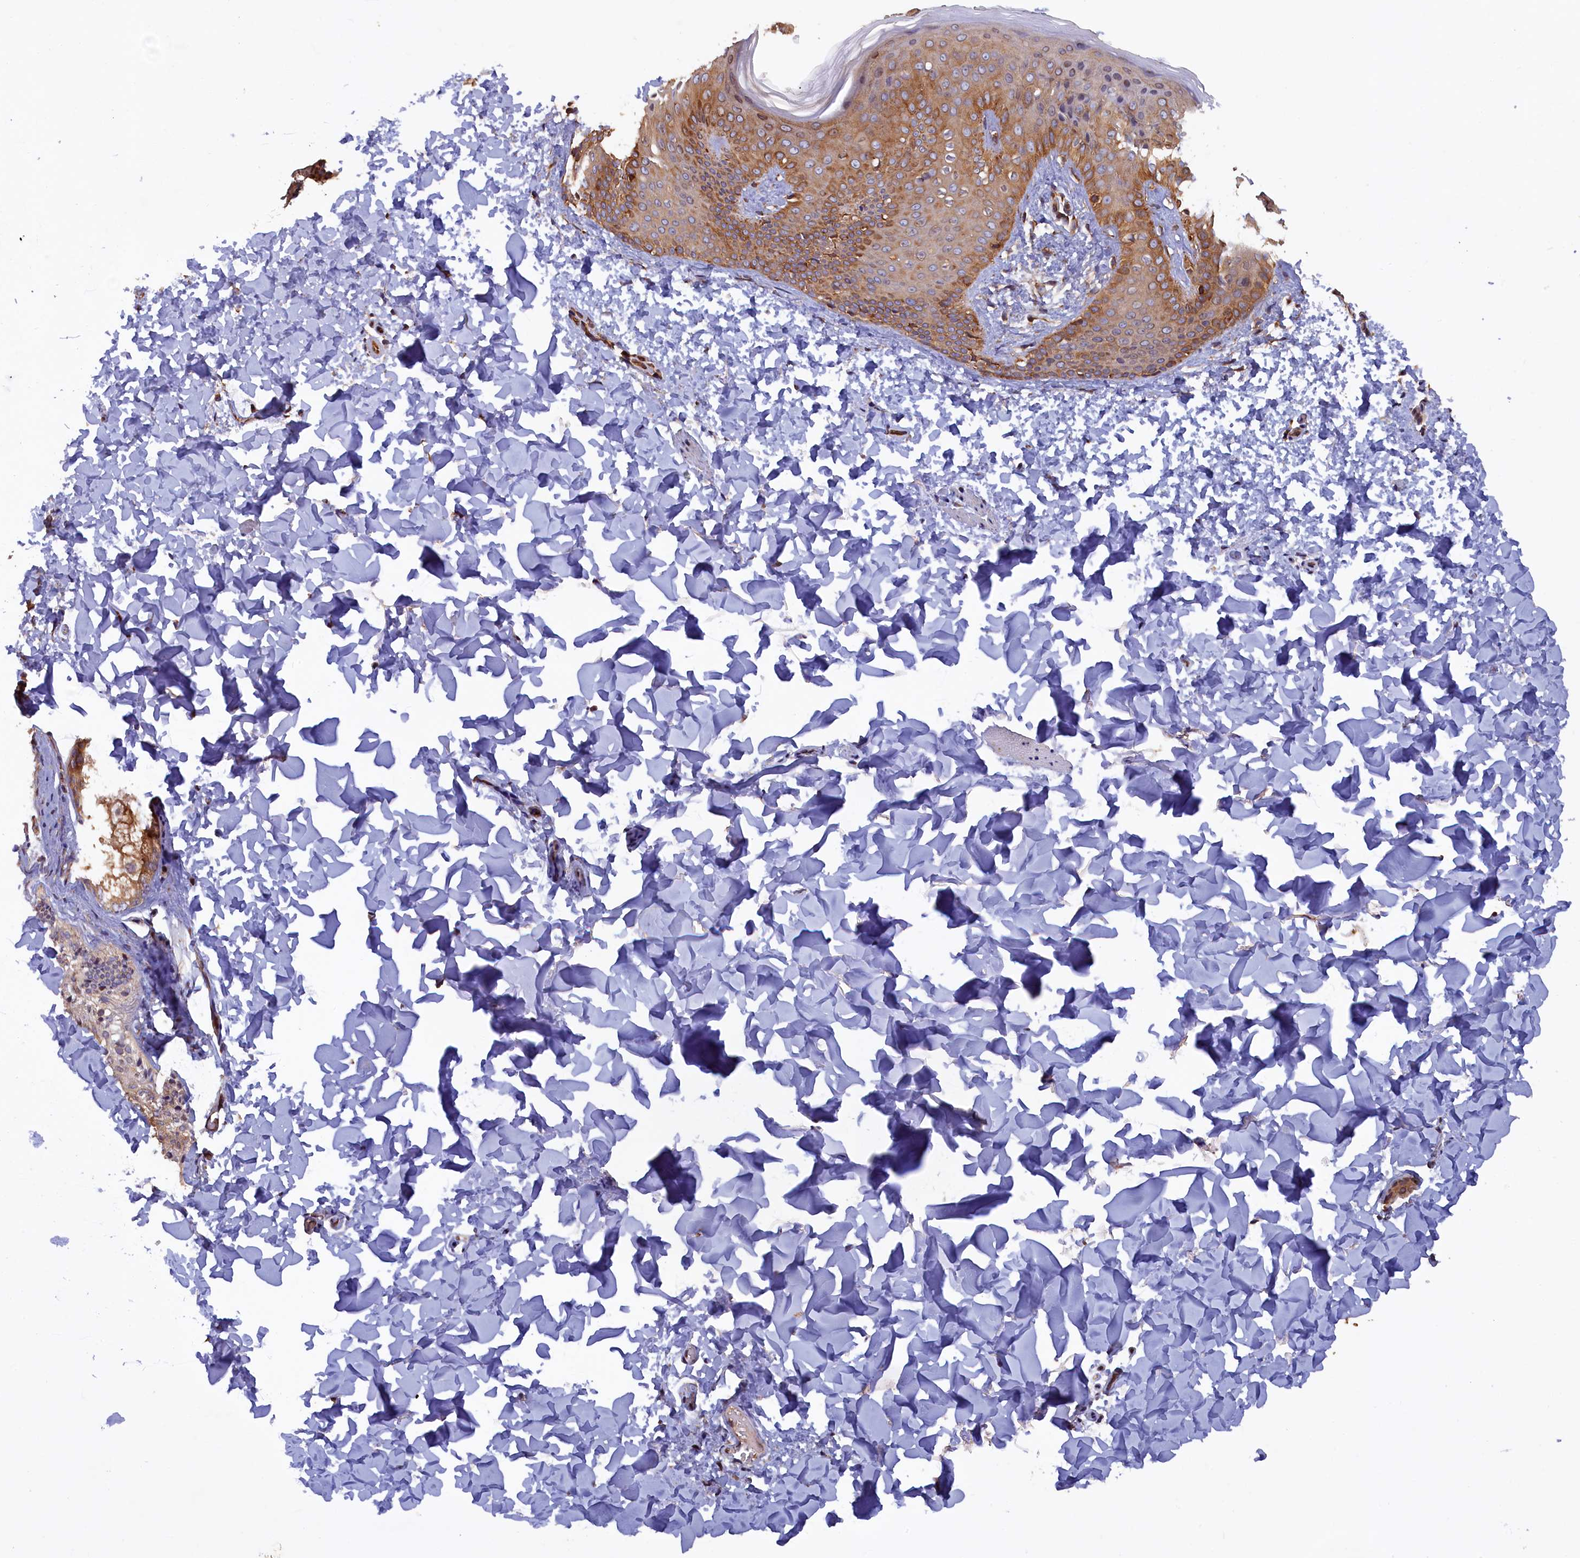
{"staining": {"intensity": "moderate", "quantity": ">75%", "location": "cytoplasmic/membranous"}, "tissue": "skin", "cell_type": "Fibroblasts", "image_type": "normal", "snomed": [{"axis": "morphology", "description": "Normal tissue, NOS"}, {"axis": "topography", "description": "Skin"}], "caption": "Skin stained with a brown dye demonstrates moderate cytoplasmic/membranous positive staining in about >75% of fibroblasts.", "gene": "GREB1L", "patient": {"sex": "male", "age": 36}}